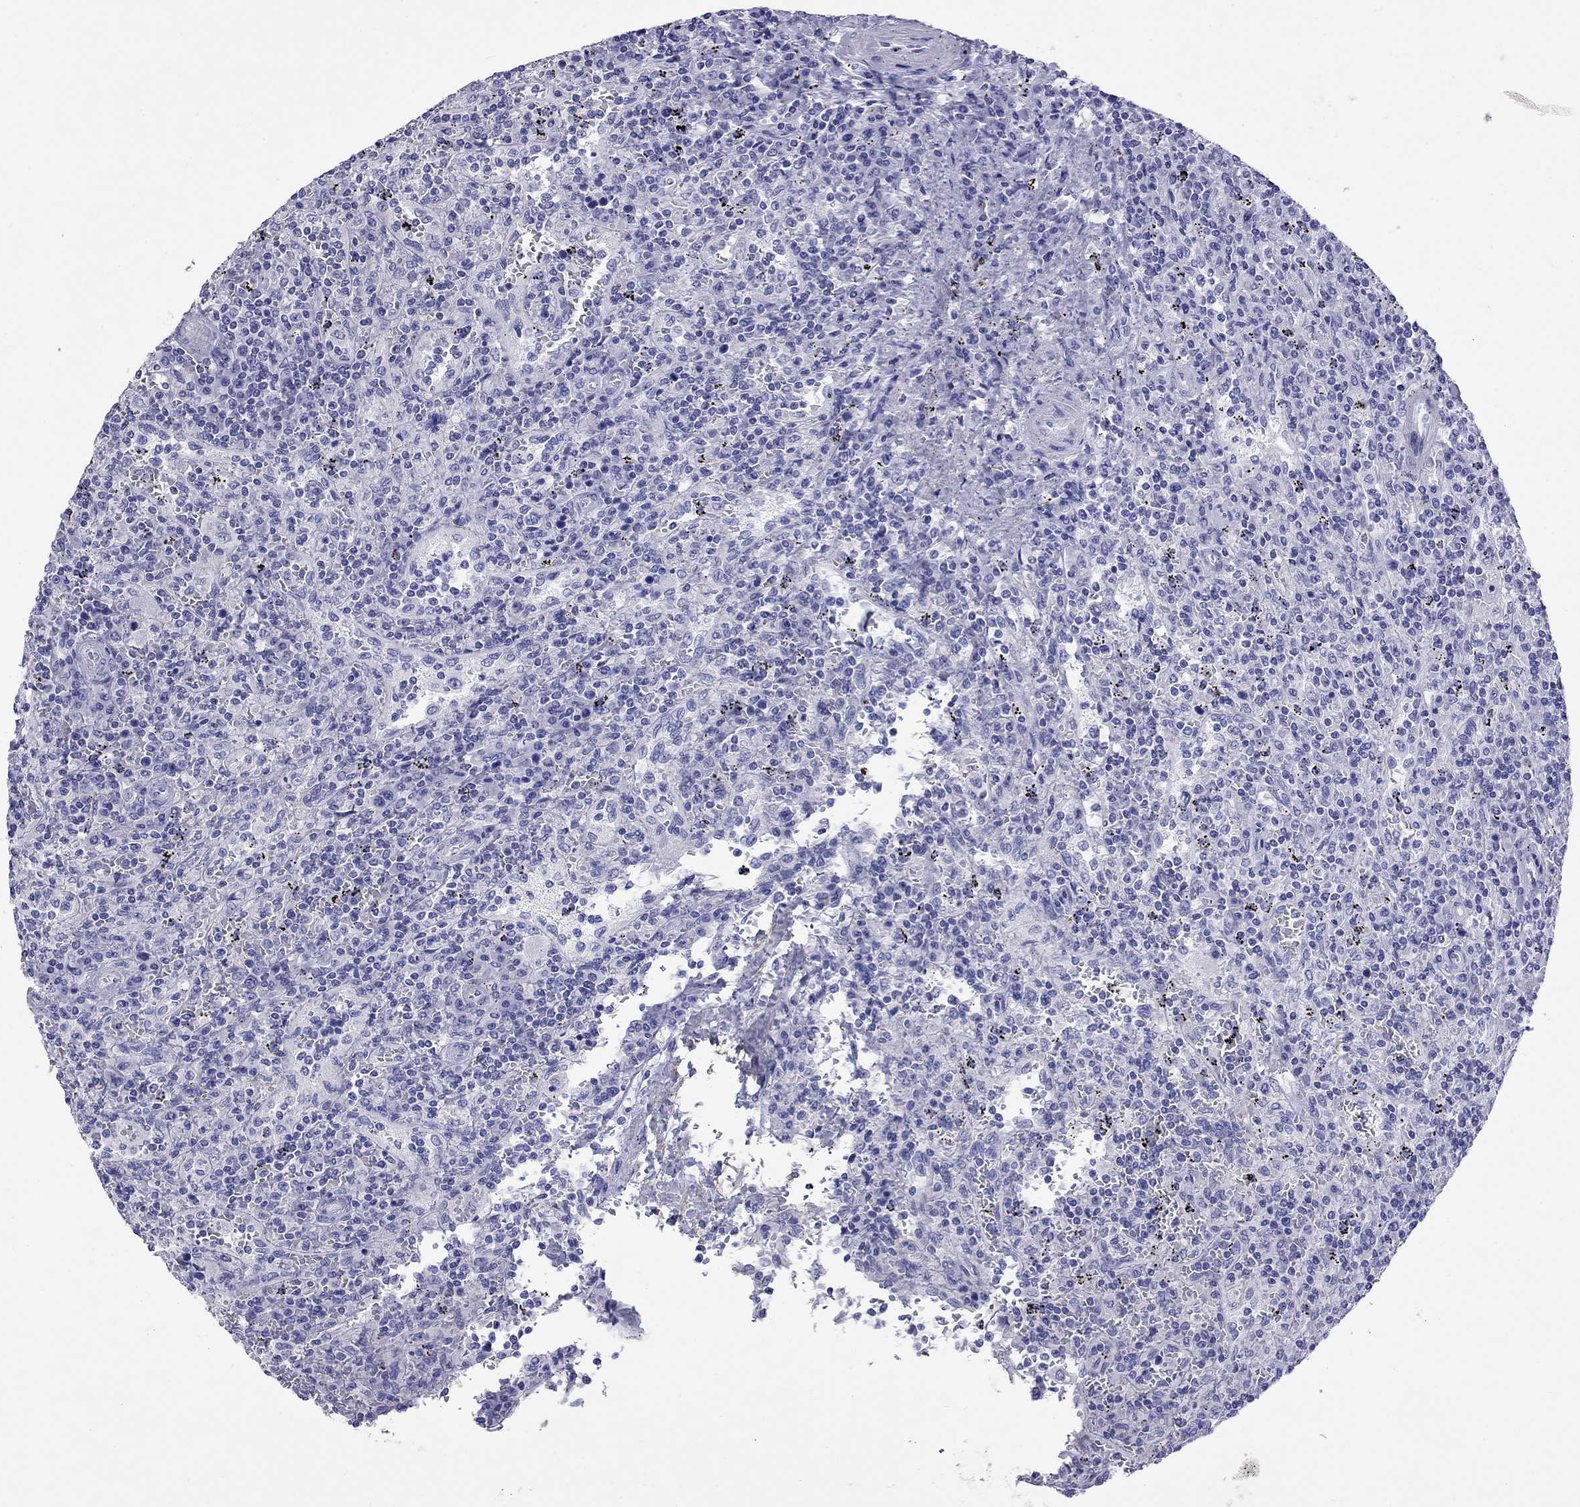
{"staining": {"intensity": "negative", "quantity": "none", "location": "none"}, "tissue": "lymphoma", "cell_type": "Tumor cells", "image_type": "cancer", "snomed": [{"axis": "morphology", "description": "Malignant lymphoma, non-Hodgkin's type, Low grade"}, {"axis": "topography", "description": "Spleen"}], "caption": "Tumor cells show no significant protein positivity in malignant lymphoma, non-Hodgkin's type (low-grade).", "gene": "KIAA2012", "patient": {"sex": "male", "age": 62}}